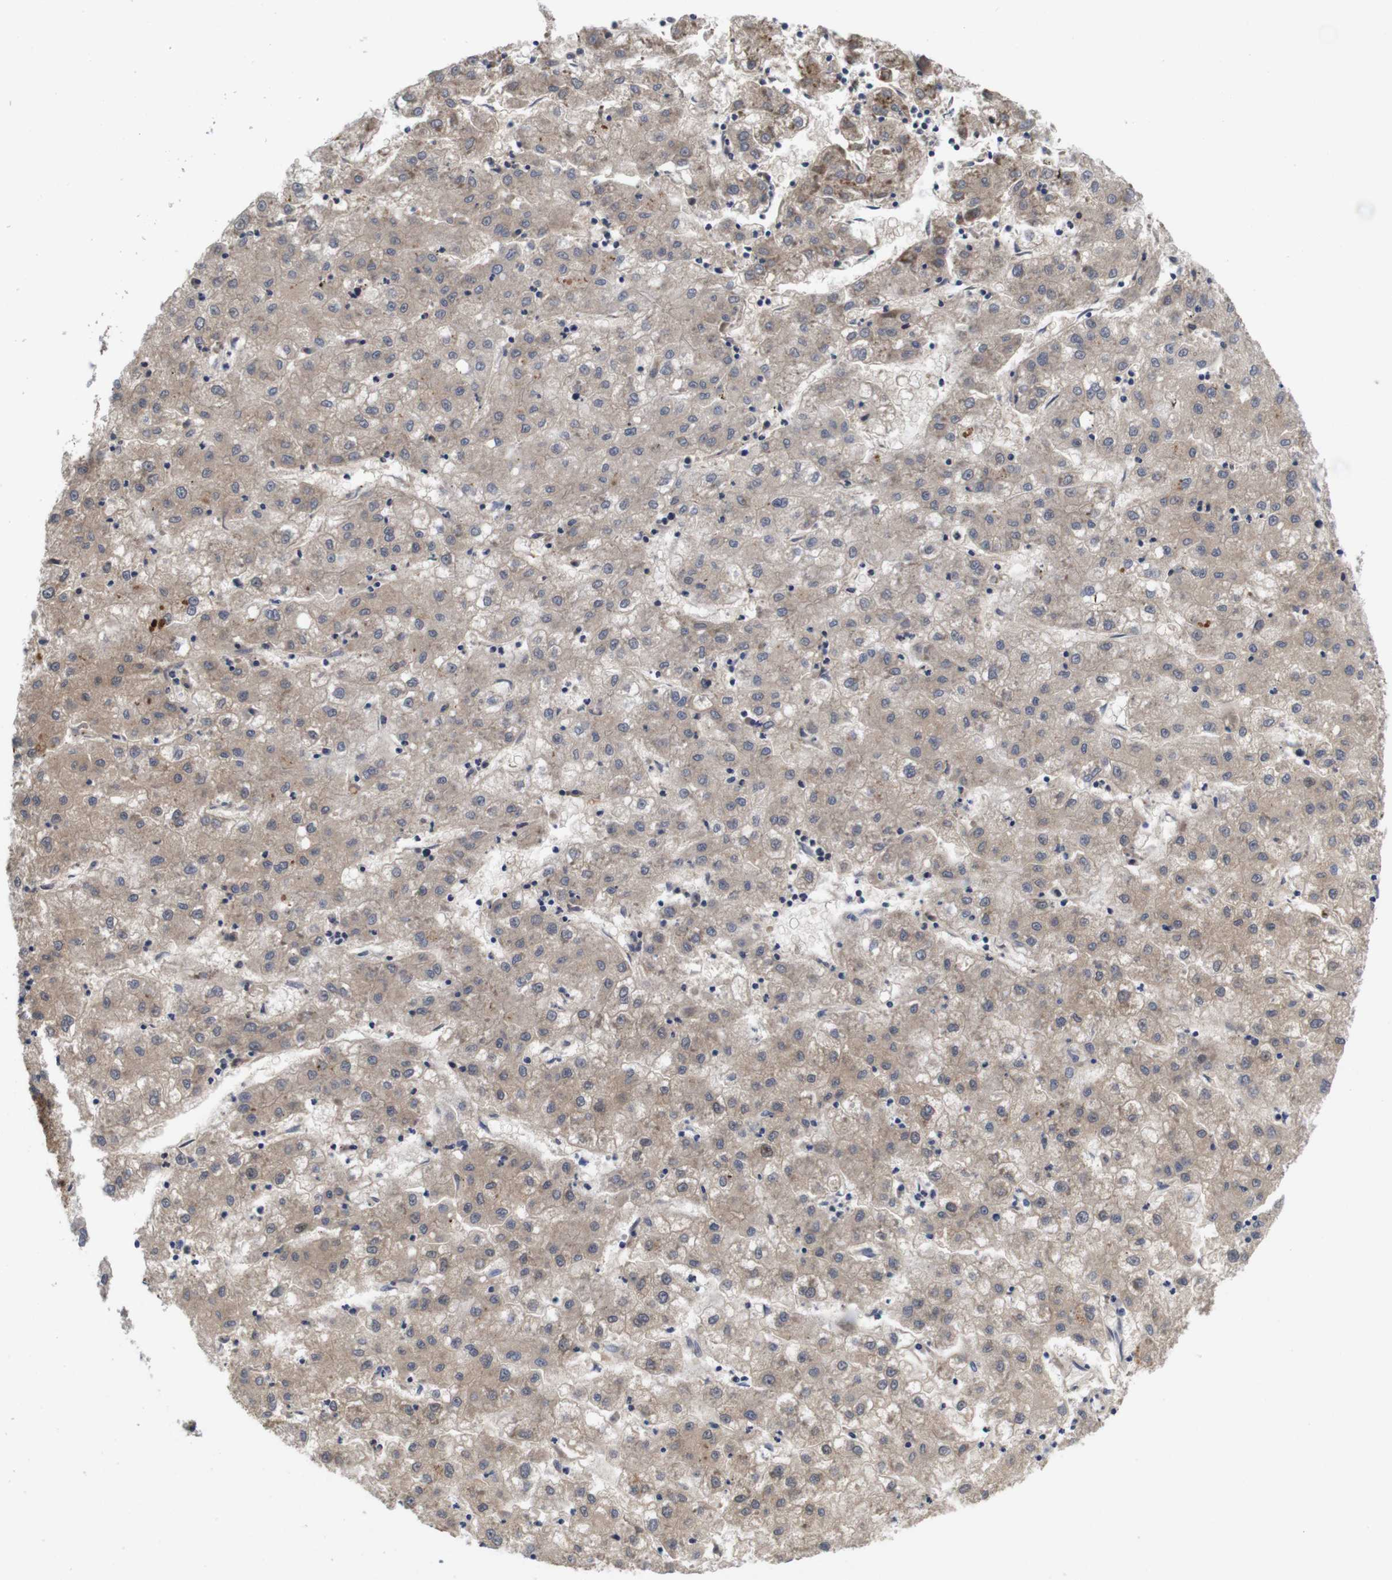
{"staining": {"intensity": "weak", "quantity": ">75%", "location": "cytoplasmic/membranous"}, "tissue": "liver cancer", "cell_type": "Tumor cells", "image_type": "cancer", "snomed": [{"axis": "morphology", "description": "Carcinoma, Hepatocellular, NOS"}, {"axis": "topography", "description": "Liver"}], "caption": "This is a histology image of immunohistochemistry (IHC) staining of hepatocellular carcinoma (liver), which shows weak expression in the cytoplasmic/membranous of tumor cells.", "gene": "SPRY3", "patient": {"sex": "male", "age": 72}}